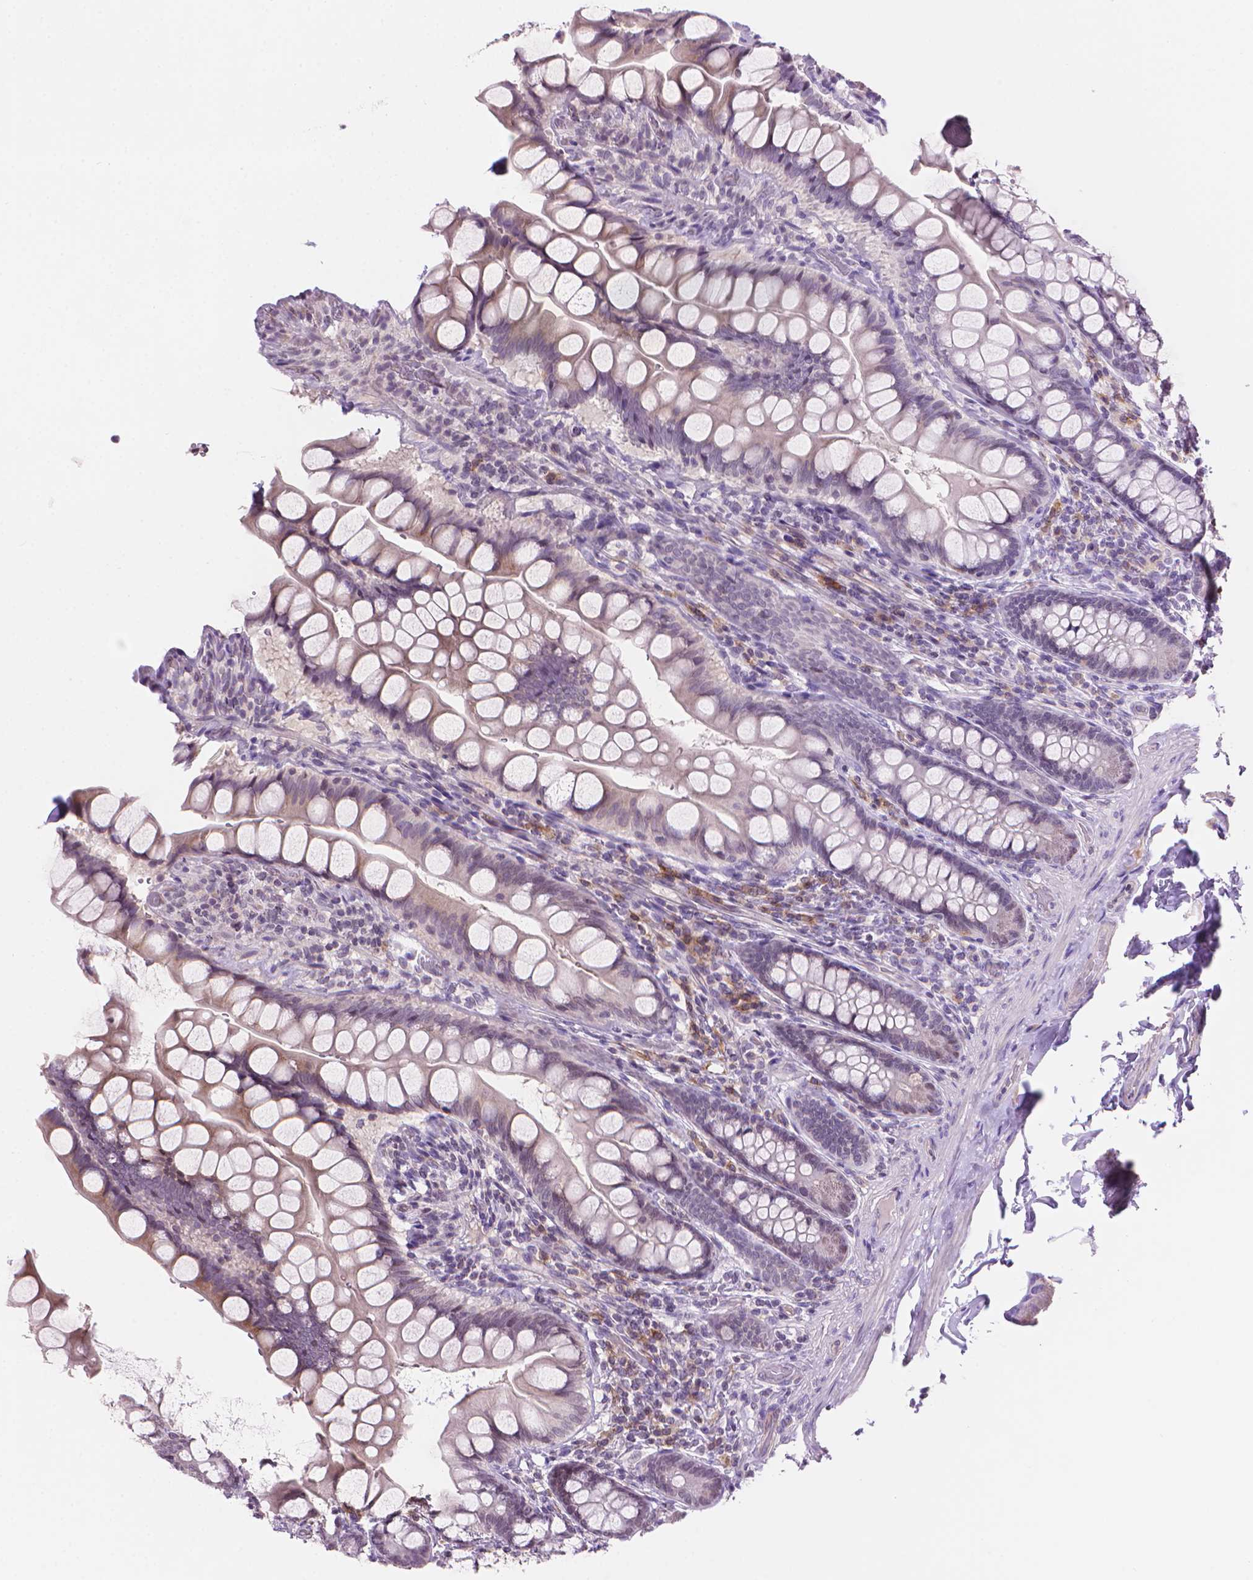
{"staining": {"intensity": "weak", "quantity": "<25%", "location": "cytoplasmic/membranous"}, "tissue": "small intestine", "cell_type": "Glandular cells", "image_type": "normal", "snomed": [{"axis": "morphology", "description": "Normal tissue, NOS"}, {"axis": "topography", "description": "Small intestine"}], "caption": "Small intestine was stained to show a protein in brown. There is no significant staining in glandular cells. (Stains: DAB (3,3'-diaminobenzidine) immunohistochemistry (IHC) with hematoxylin counter stain, Microscopy: brightfield microscopy at high magnification).", "gene": "TMEM184A", "patient": {"sex": "male", "age": 70}}